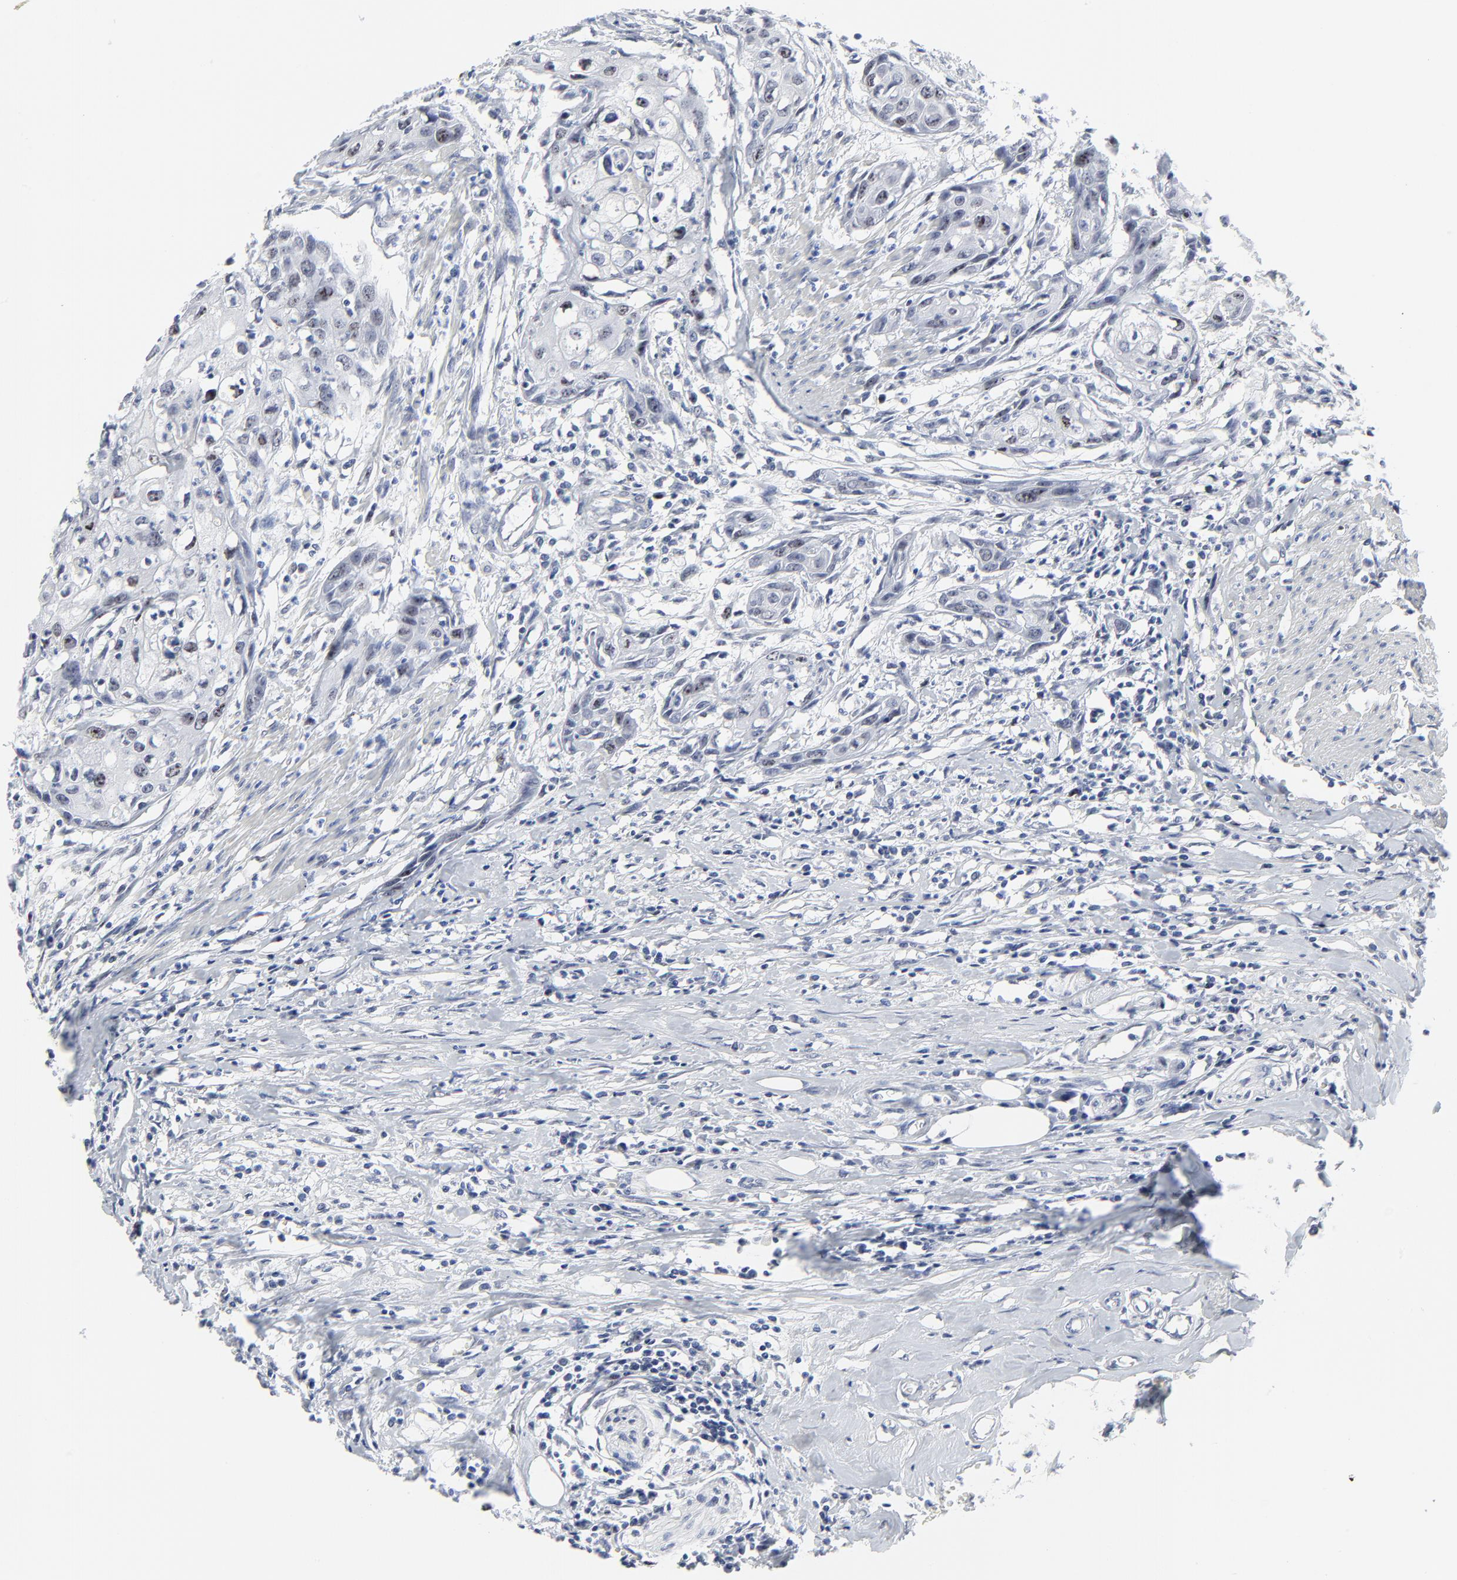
{"staining": {"intensity": "weak", "quantity": "<25%", "location": "nuclear"}, "tissue": "urothelial cancer", "cell_type": "Tumor cells", "image_type": "cancer", "snomed": [{"axis": "morphology", "description": "Urothelial carcinoma, High grade"}, {"axis": "topography", "description": "Urinary bladder"}], "caption": "This image is of urothelial cancer stained with immunohistochemistry (IHC) to label a protein in brown with the nuclei are counter-stained blue. There is no staining in tumor cells. (Stains: DAB (3,3'-diaminobenzidine) immunohistochemistry with hematoxylin counter stain, Microscopy: brightfield microscopy at high magnification).", "gene": "ZNF589", "patient": {"sex": "male", "age": 54}}